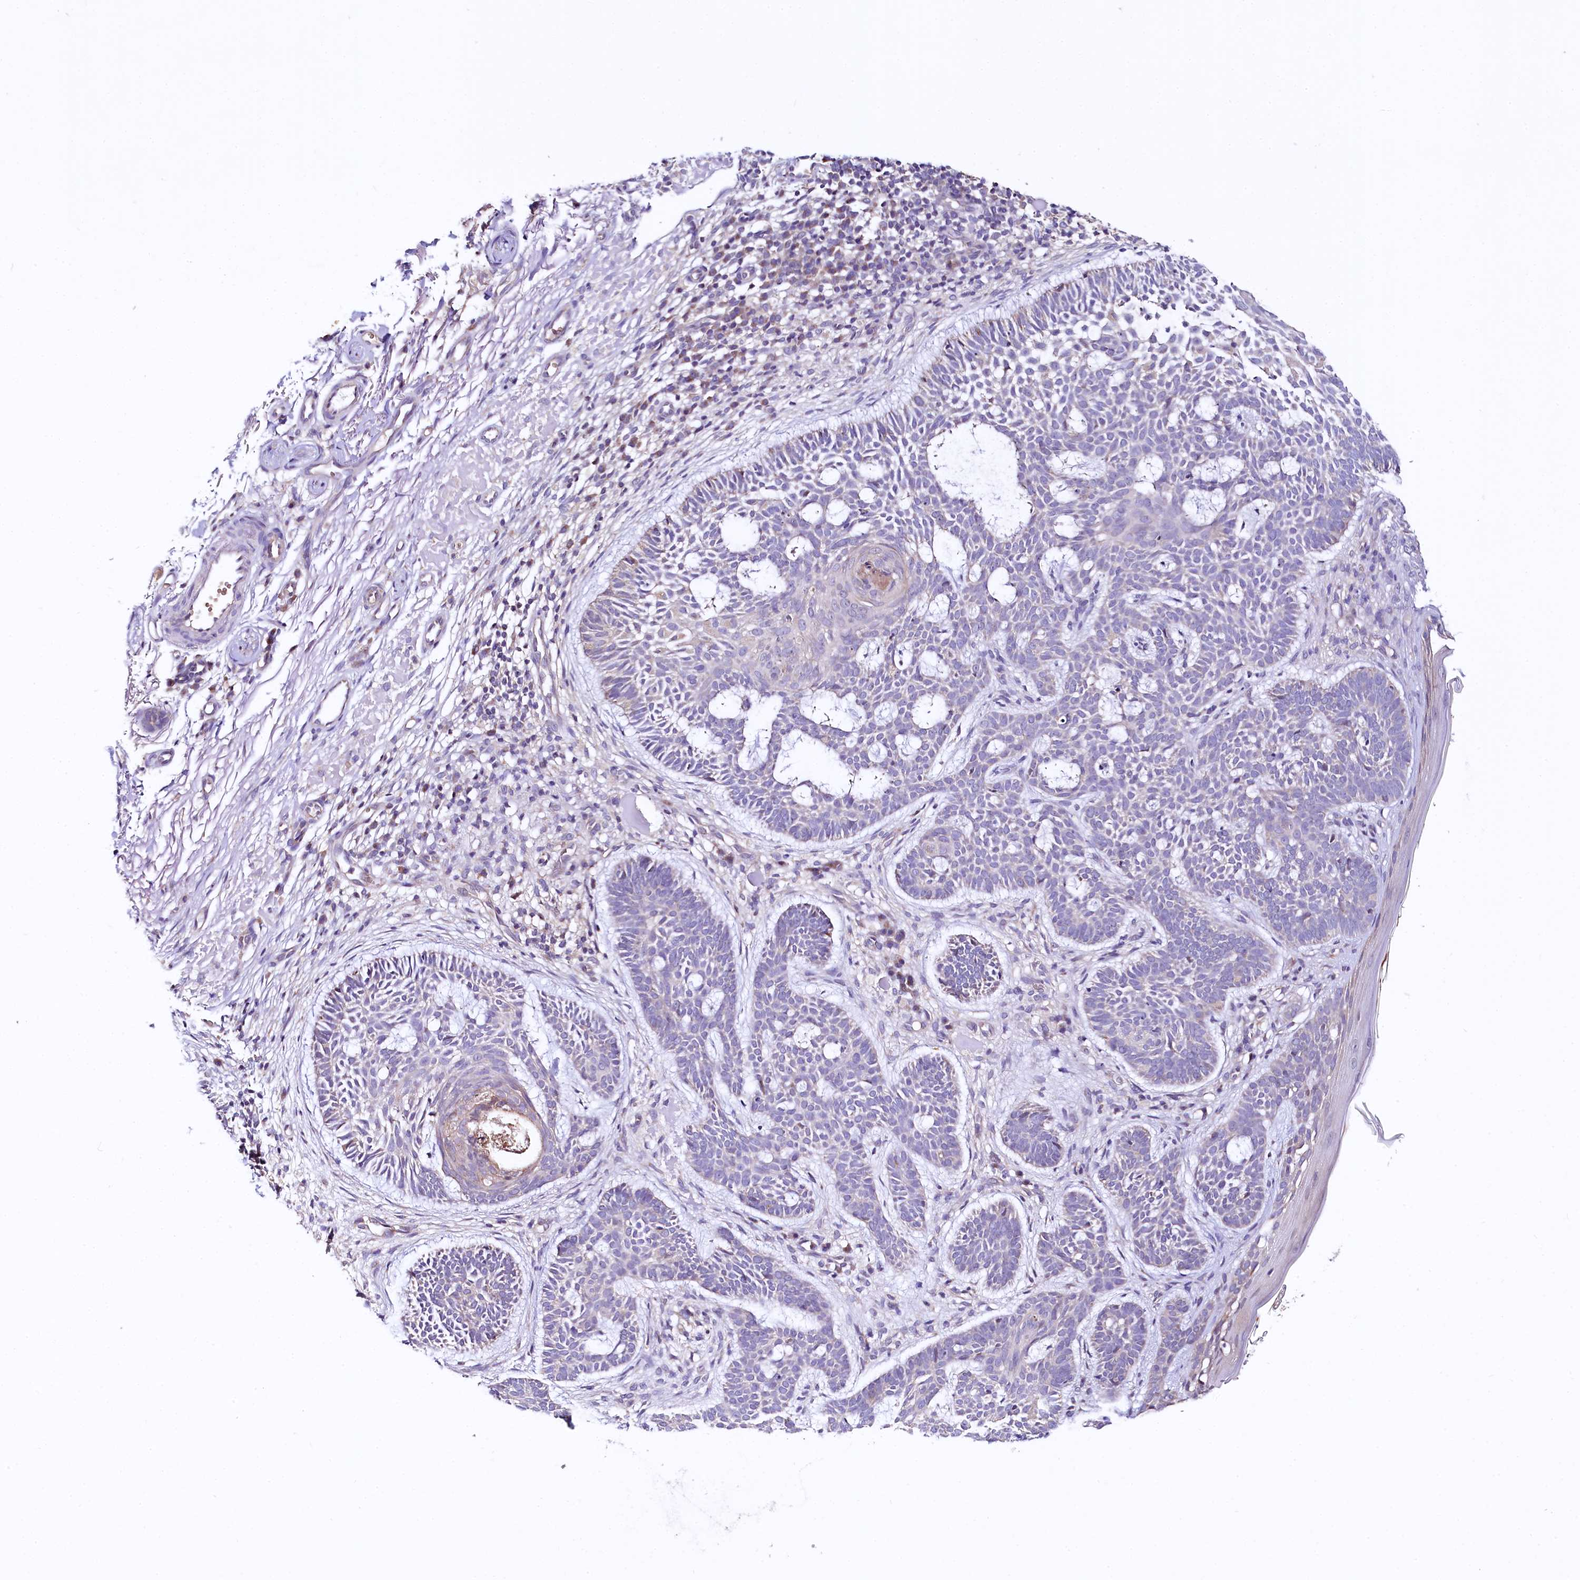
{"staining": {"intensity": "negative", "quantity": "none", "location": "none"}, "tissue": "skin cancer", "cell_type": "Tumor cells", "image_type": "cancer", "snomed": [{"axis": "morphology", "description": "Basal cell carcinoma"}, {"axis": "topography", "description": "Skin"}], "caption": "An immunohistochemistry photomicrograph of skin cancer is shown. There is no staining in tumor cells of skin cancer.", "gene": "CEP295", "patient": {"sex": "male", "age": 85}}